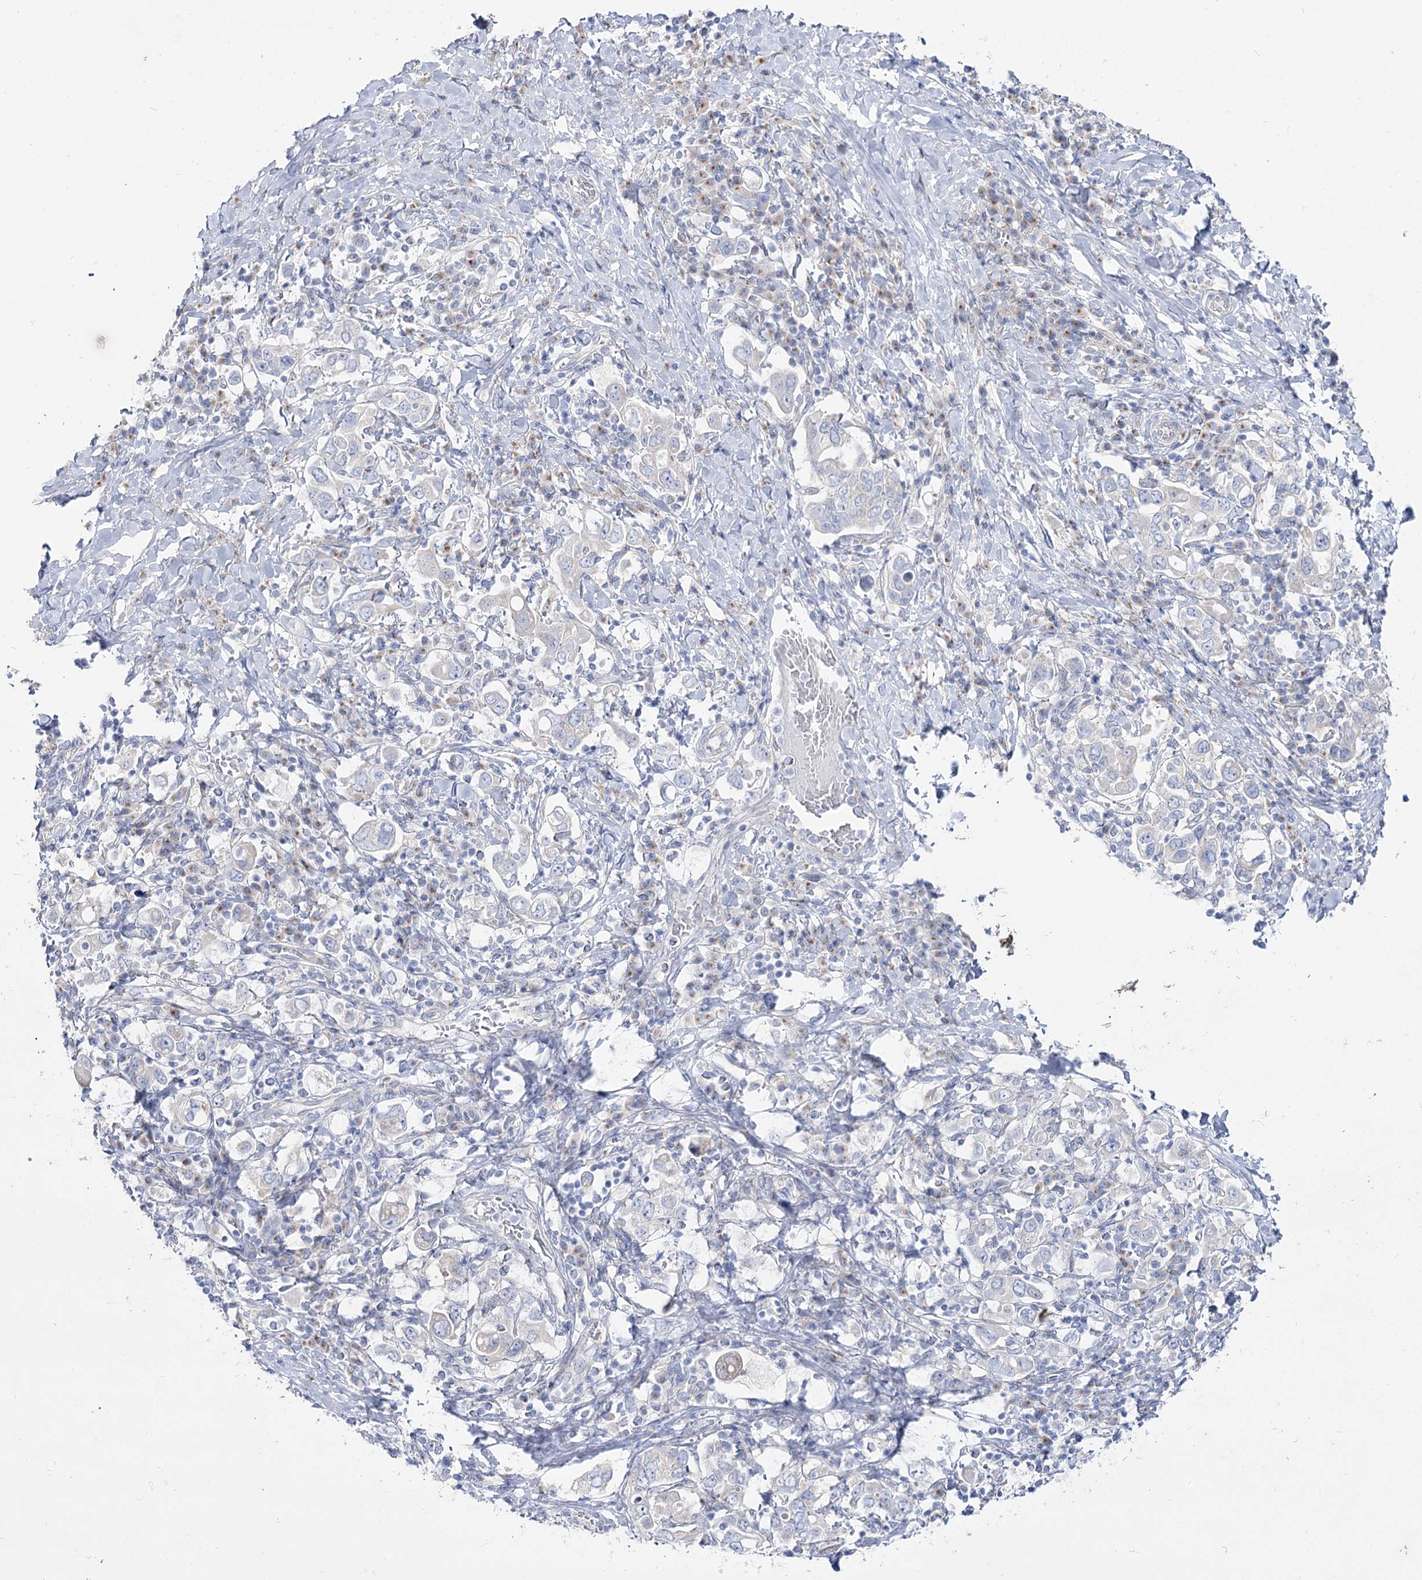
{"staining": {"intensity": "negative", "quantity": "none", "location": "none"}, "tissue": "stomach cancer", "cell_type": "Tumor cells", "image_type": "cancer", "snomed": [{"axis": "morphology", "description": "Adenocarcinoma, NOS"}, {"axis": "topography", "description": "Stomach, upper"}], "caption": "The micrograph demonstrates no staining of tumor cells in adenocarcinoma (stomach).", "gene": "SUOX", "patient": {"sex": "male", "age": 62}}